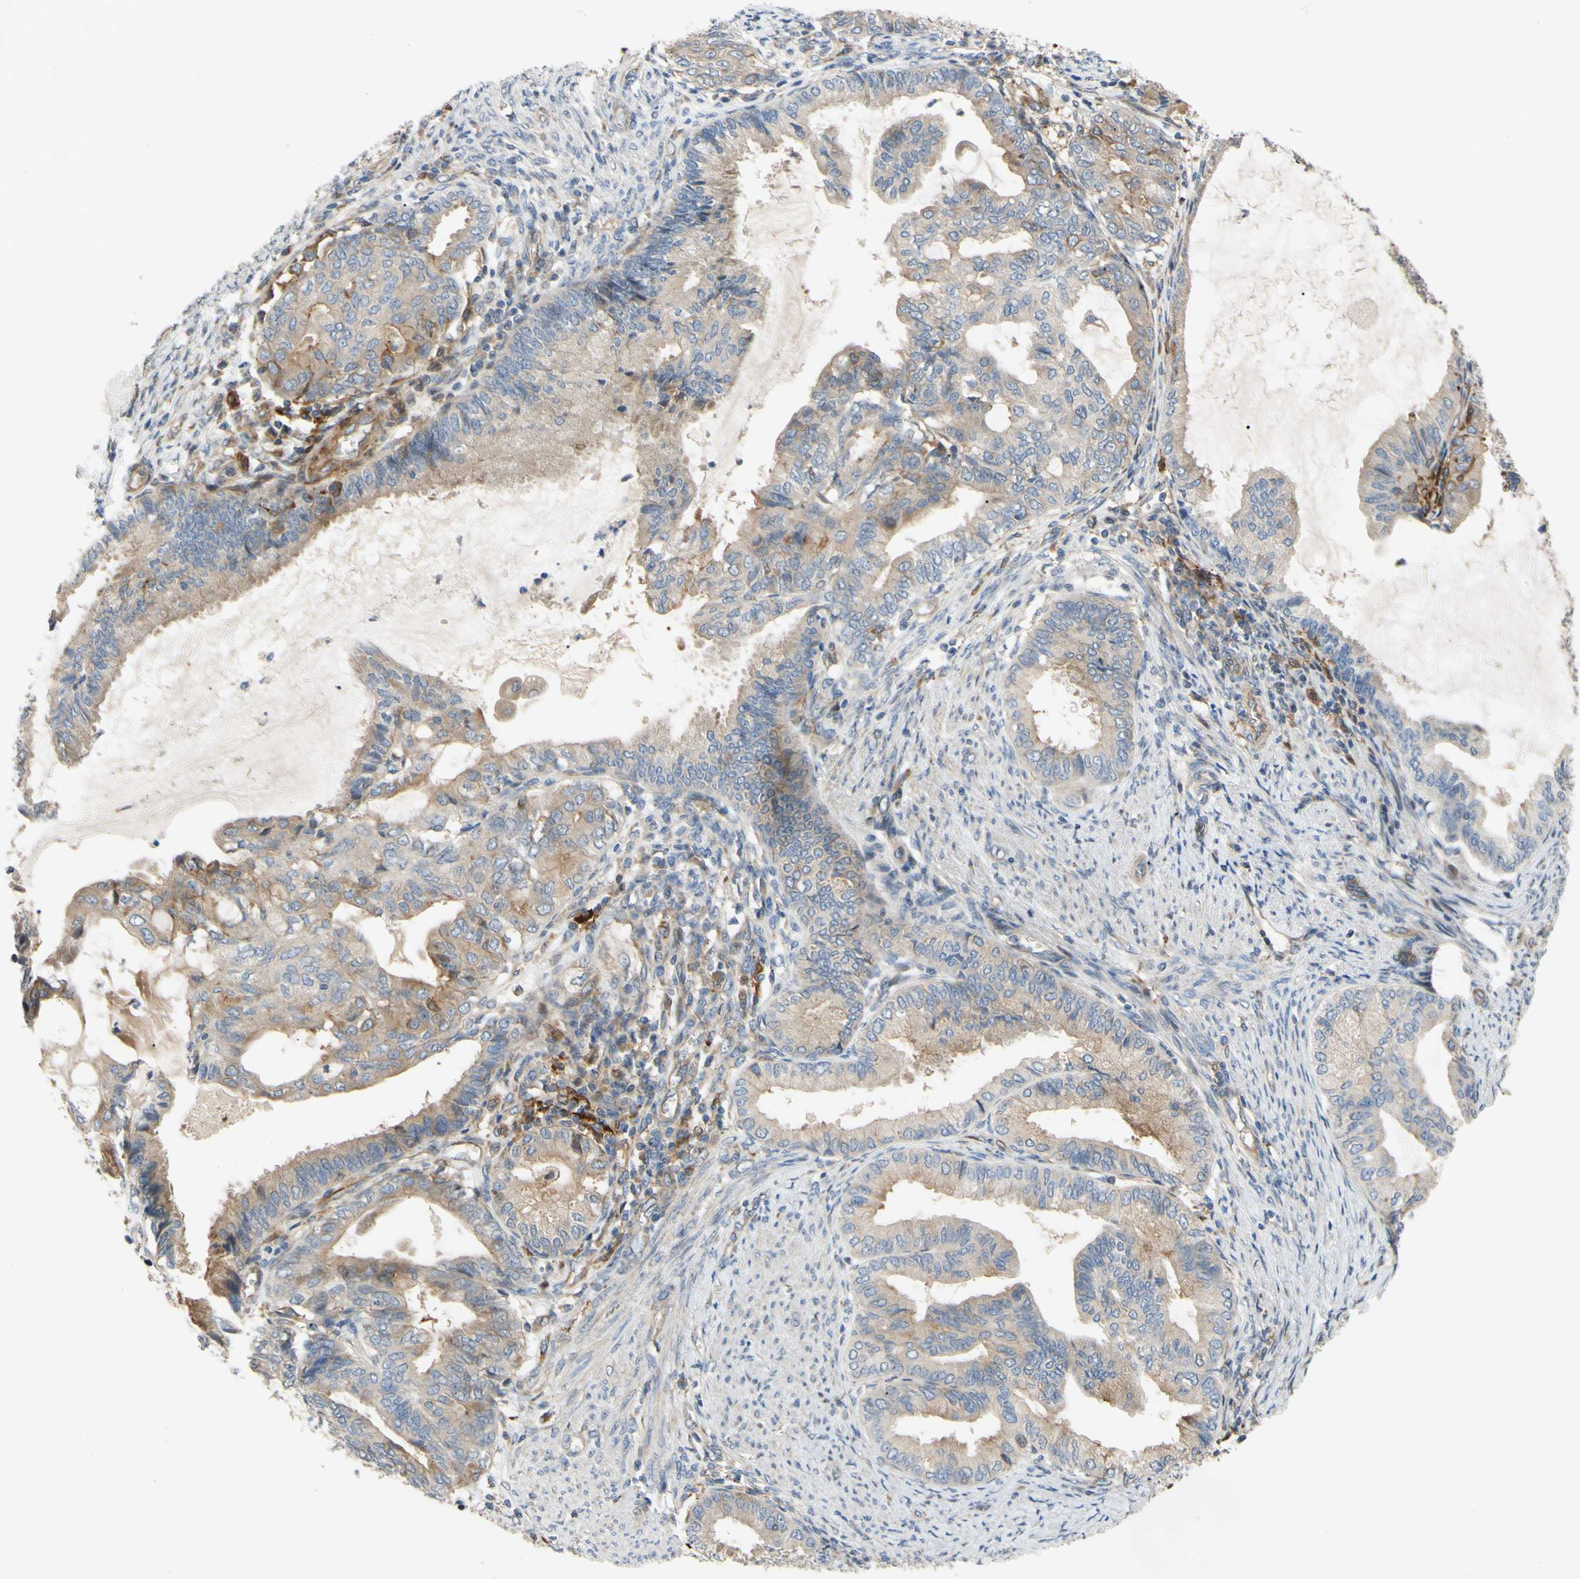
{"staining": {"intensity": "weak", "quantity": ">75%", "location": "cytoplasmic/membranous"}, "tissue": "endometrial cancer", "cell_type": "Tumor cells", "image_type": "cancer", "snomed": [{"axis": "morphology", "description": "Adenocarcinoma, NOS"}, {"axis": "topography", "description": "Endometrium"}], "caption": "The image exhibits staining of endometrial adenocarcinoma, revealing weak cytoplasmic/membranous protein expression (brown color) within tumor cells. (DAB (3,3'-diaminobenzidine) IHC, brown staining for protein, blue staining for nuclei).", "gene": "SPTLC1", "patient": {"sex": "female", "age": 86}}